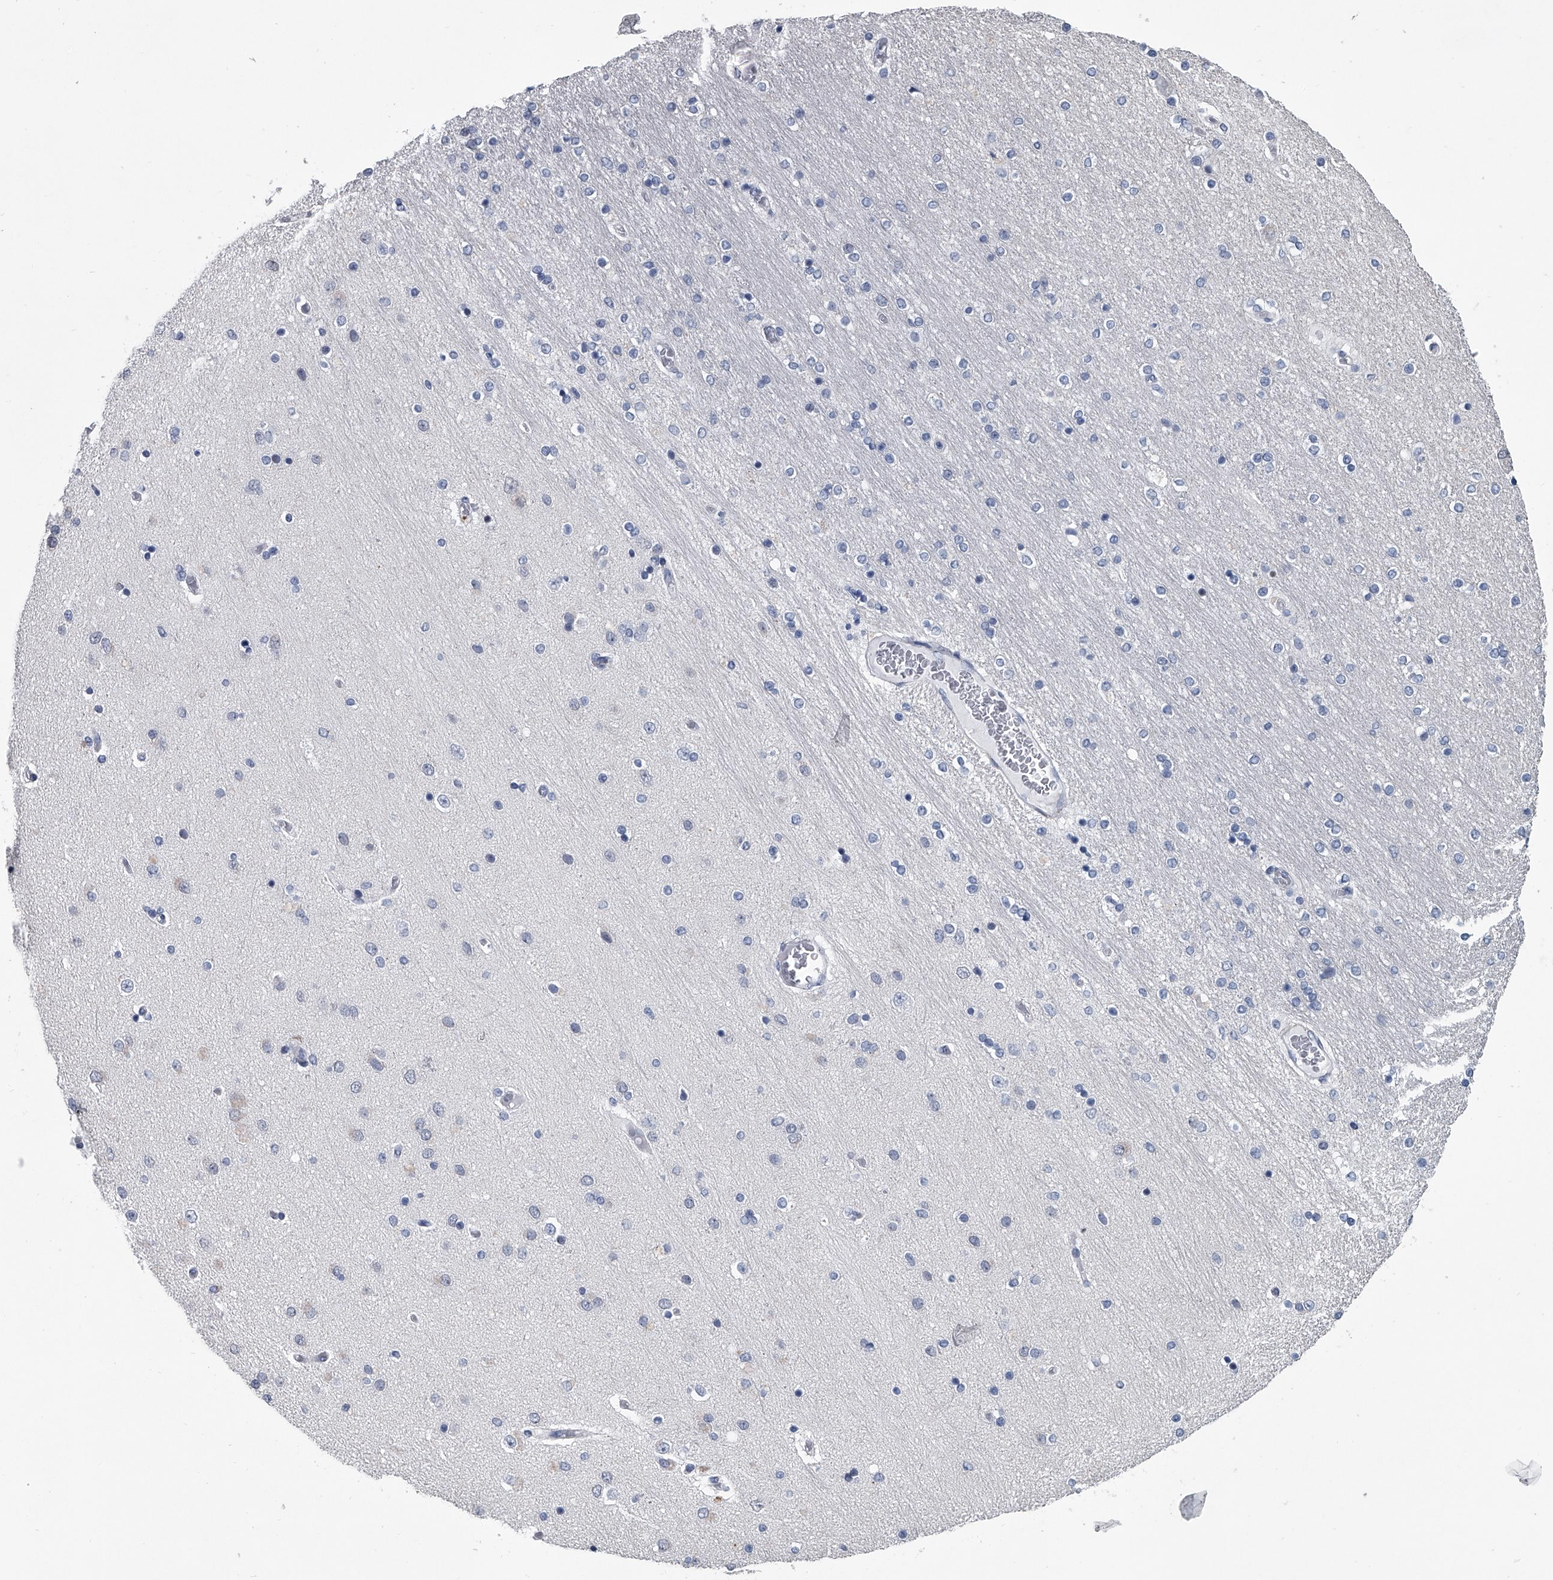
{"staining": {"intensity": "negative", "quantity": "none", "location": "none"}, "tissue": "hippocampus", "cell_type": "Glial cells", "image_type": "normal", "snomed": [{"axis": "morphology", "description": "Normal tissue, NOS"}, {"axis": "topography", "description": "Hippocampus"}], "caption": "Glial cells are negative for protein expression in unremarkable human hippocampus. Nuclei are stained in blue.", "gene": "PPP2R5D", "patient": {"sex": "female", "age": 54}}